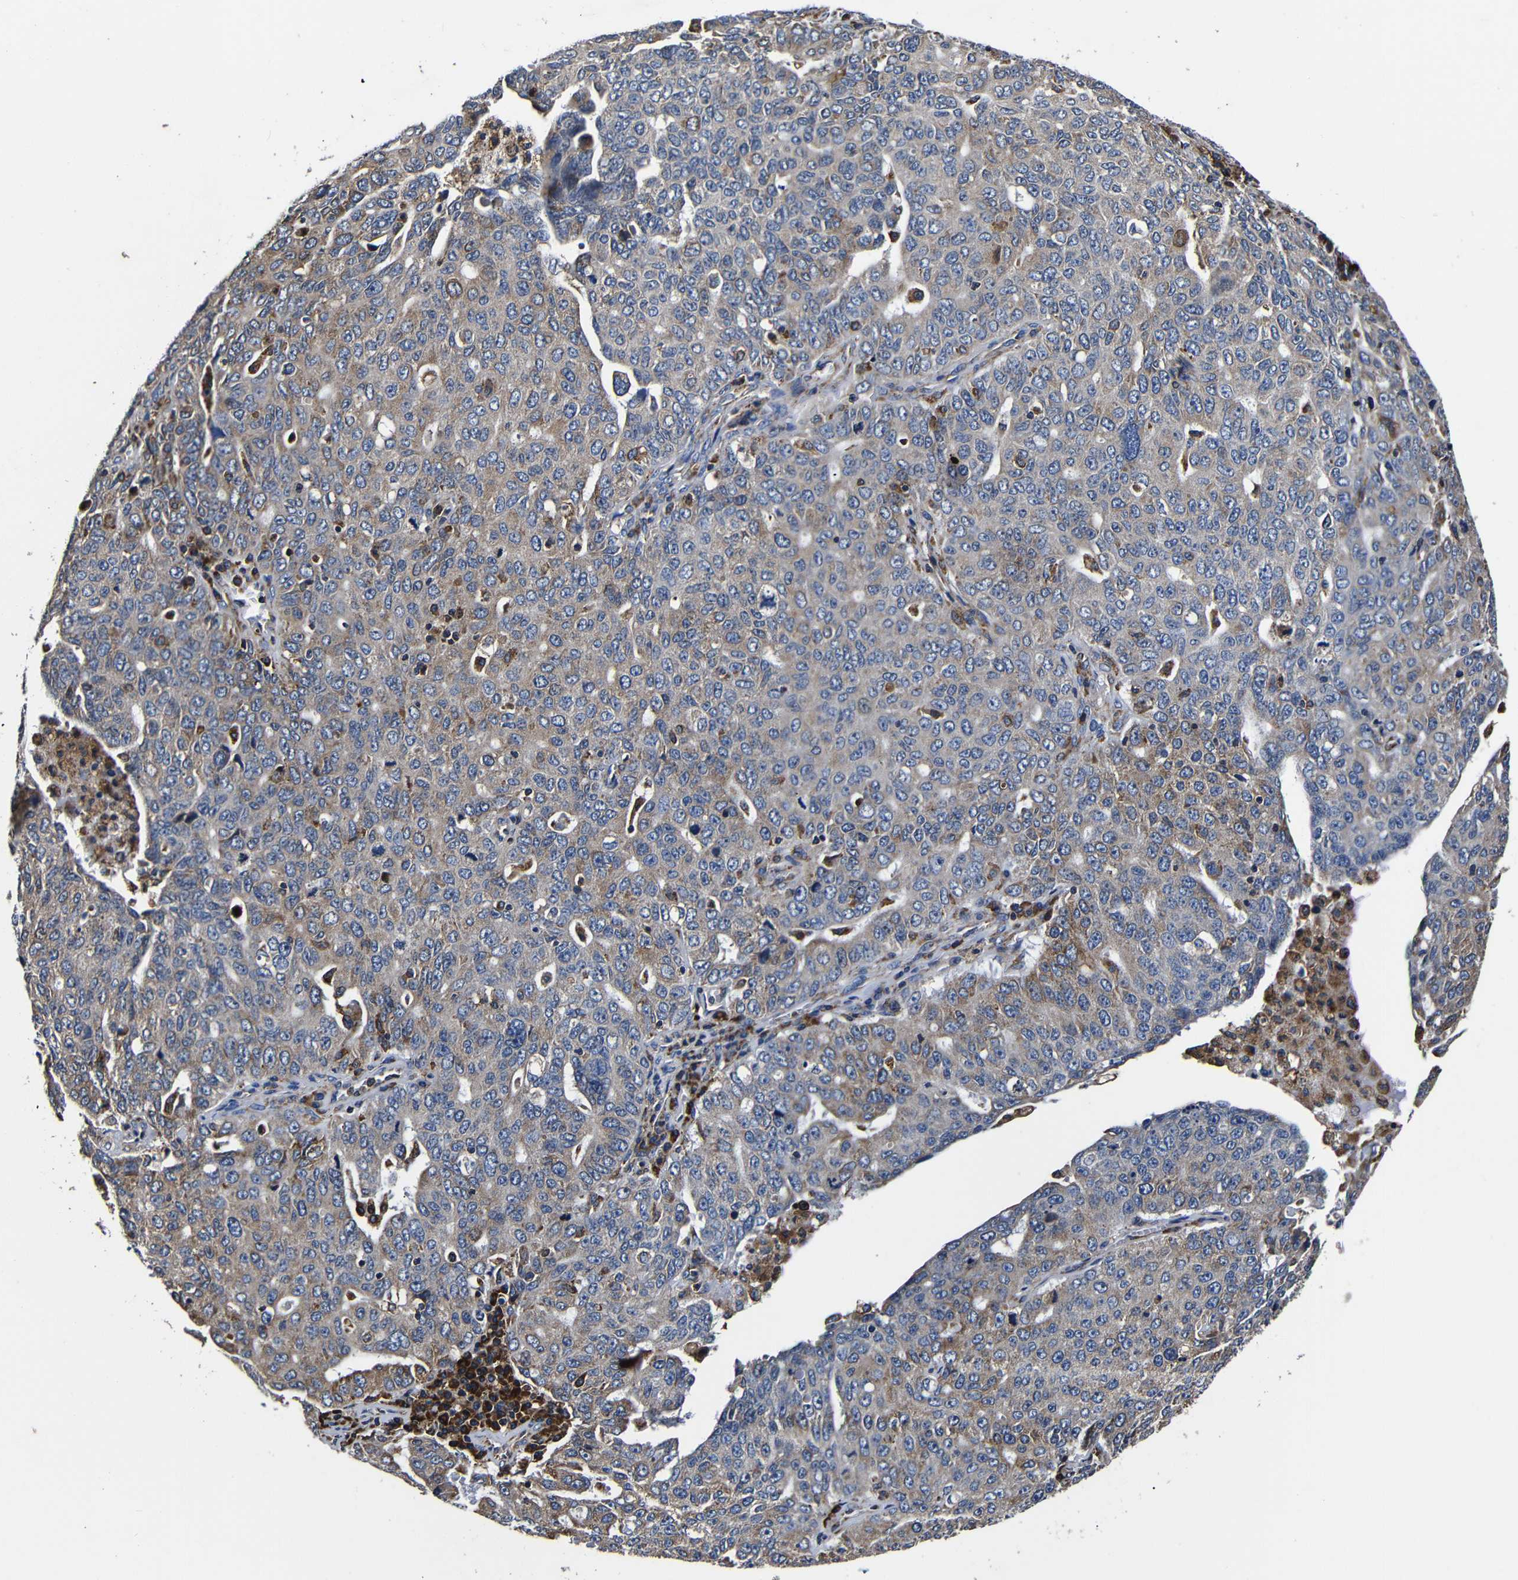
{"staining": {"intensity": "moderate", "quantity": "<25%", "location": "cytoplasmic/membranous"}, "tissue": "ovarian cancer", "cell_type": "Tumor cells", "image_type": "cancer", "snomed": [{"axis": "morphology", "description": "Carcinoma, endometroid"}, {"axis": "topography", "description": "Ovary"}], "caption": "The photomicrograph shows staining of endometroid carcinoma (ovarian), revealing moderate cytoplasmic/membranous protein staining (brown color) within tumor cells.", "gene": "SCN9A", "patient": {"sex": "female", "age": 62}}